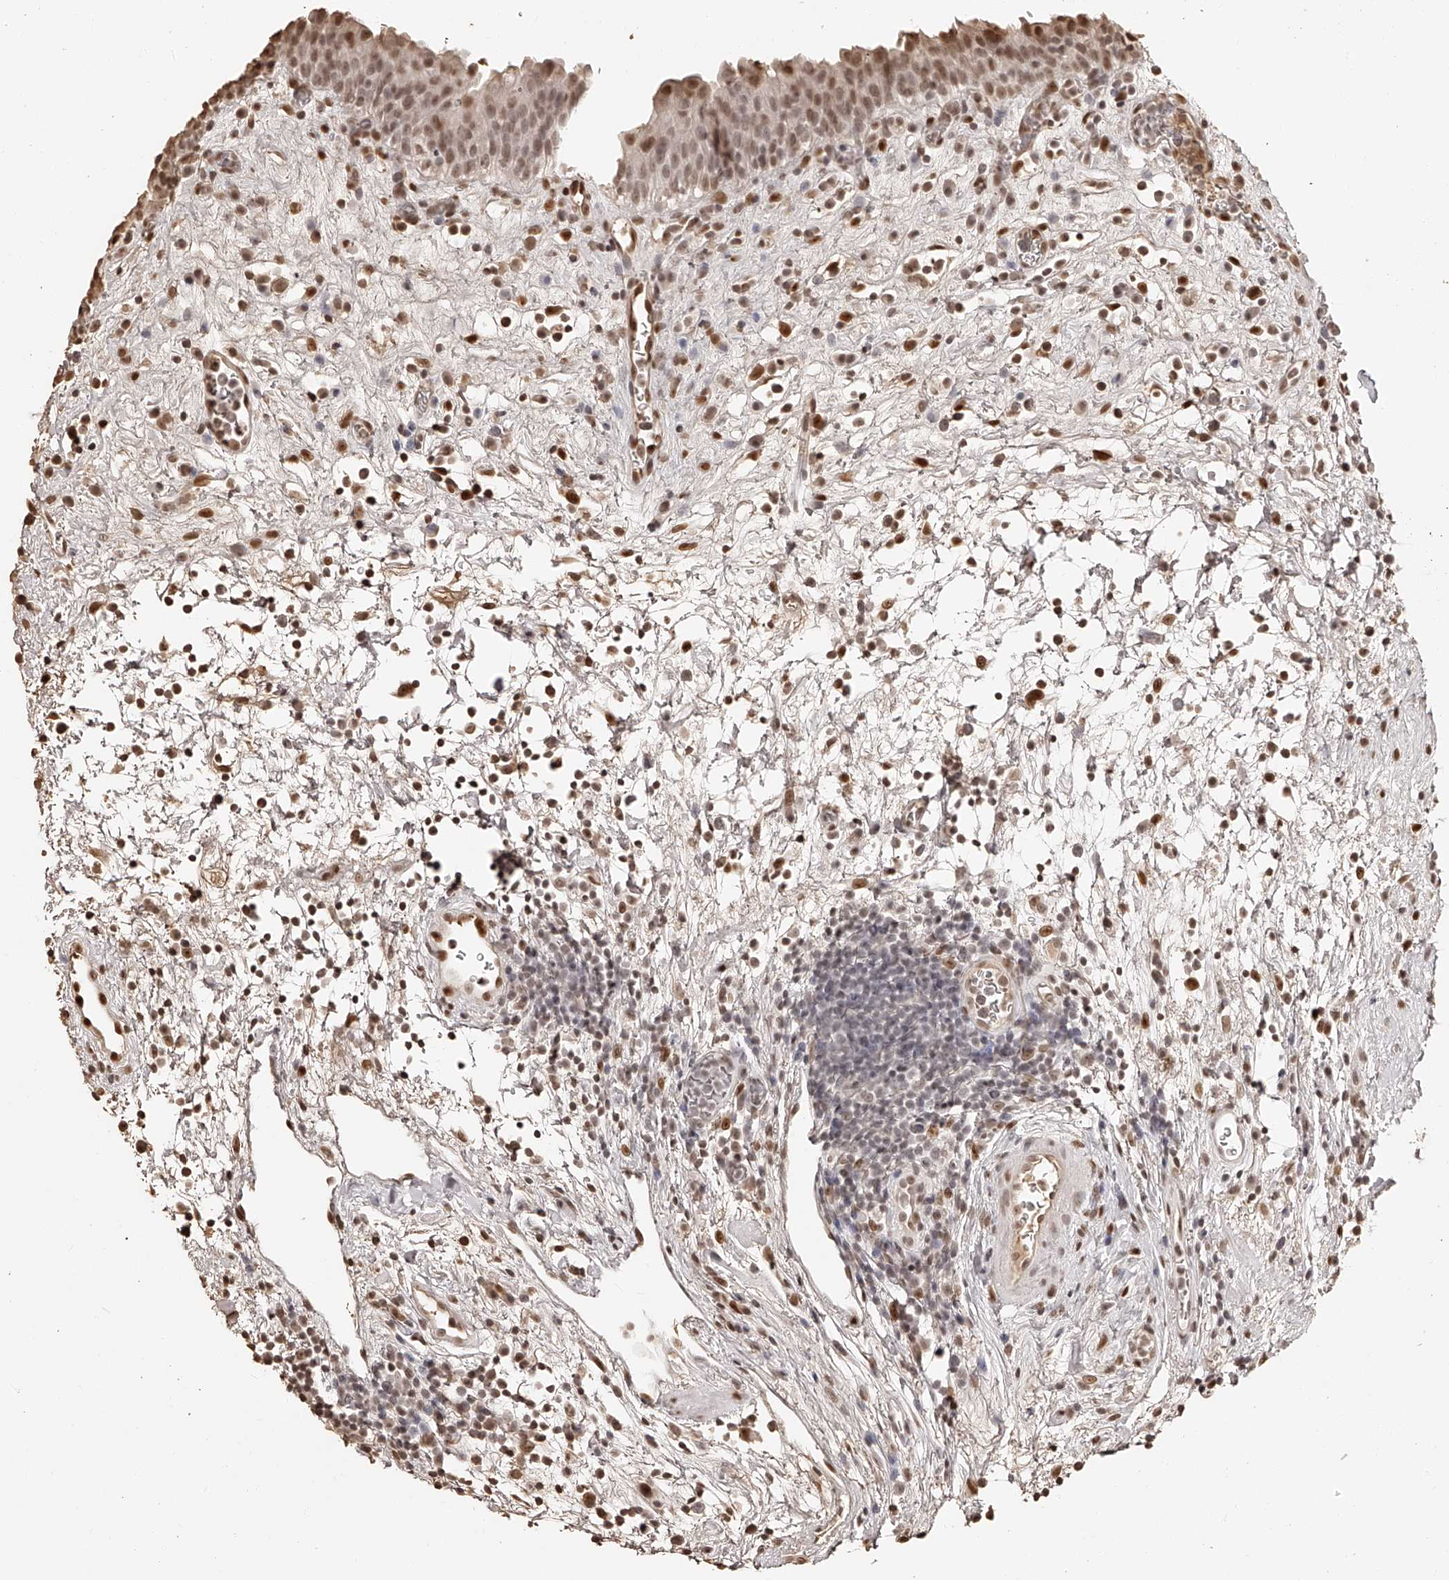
{"staining": {"intensity": "moderate", "quantity": ">75%", "location": "nuclear"}, "tissue": "urinary bladder", "cell_type": "Urothelial cells", "image_type": "normal", "snomed": [{"axis": "morphology", "description": "Normal tissue, NOS"}, {"axis": "morphology", "description": "Inflammation, NOS"}, {"axis": "topography", "description": "Urinary bladder"}], "caption": "Approximately >75% of urothelial cells in normal human urinary bladder demonstrate moderate nuclear protein positivity as visualized by brown immunohistochemical staining.", "gene": "ZNF503", "patient": {"sex": "female", "age": 75}}